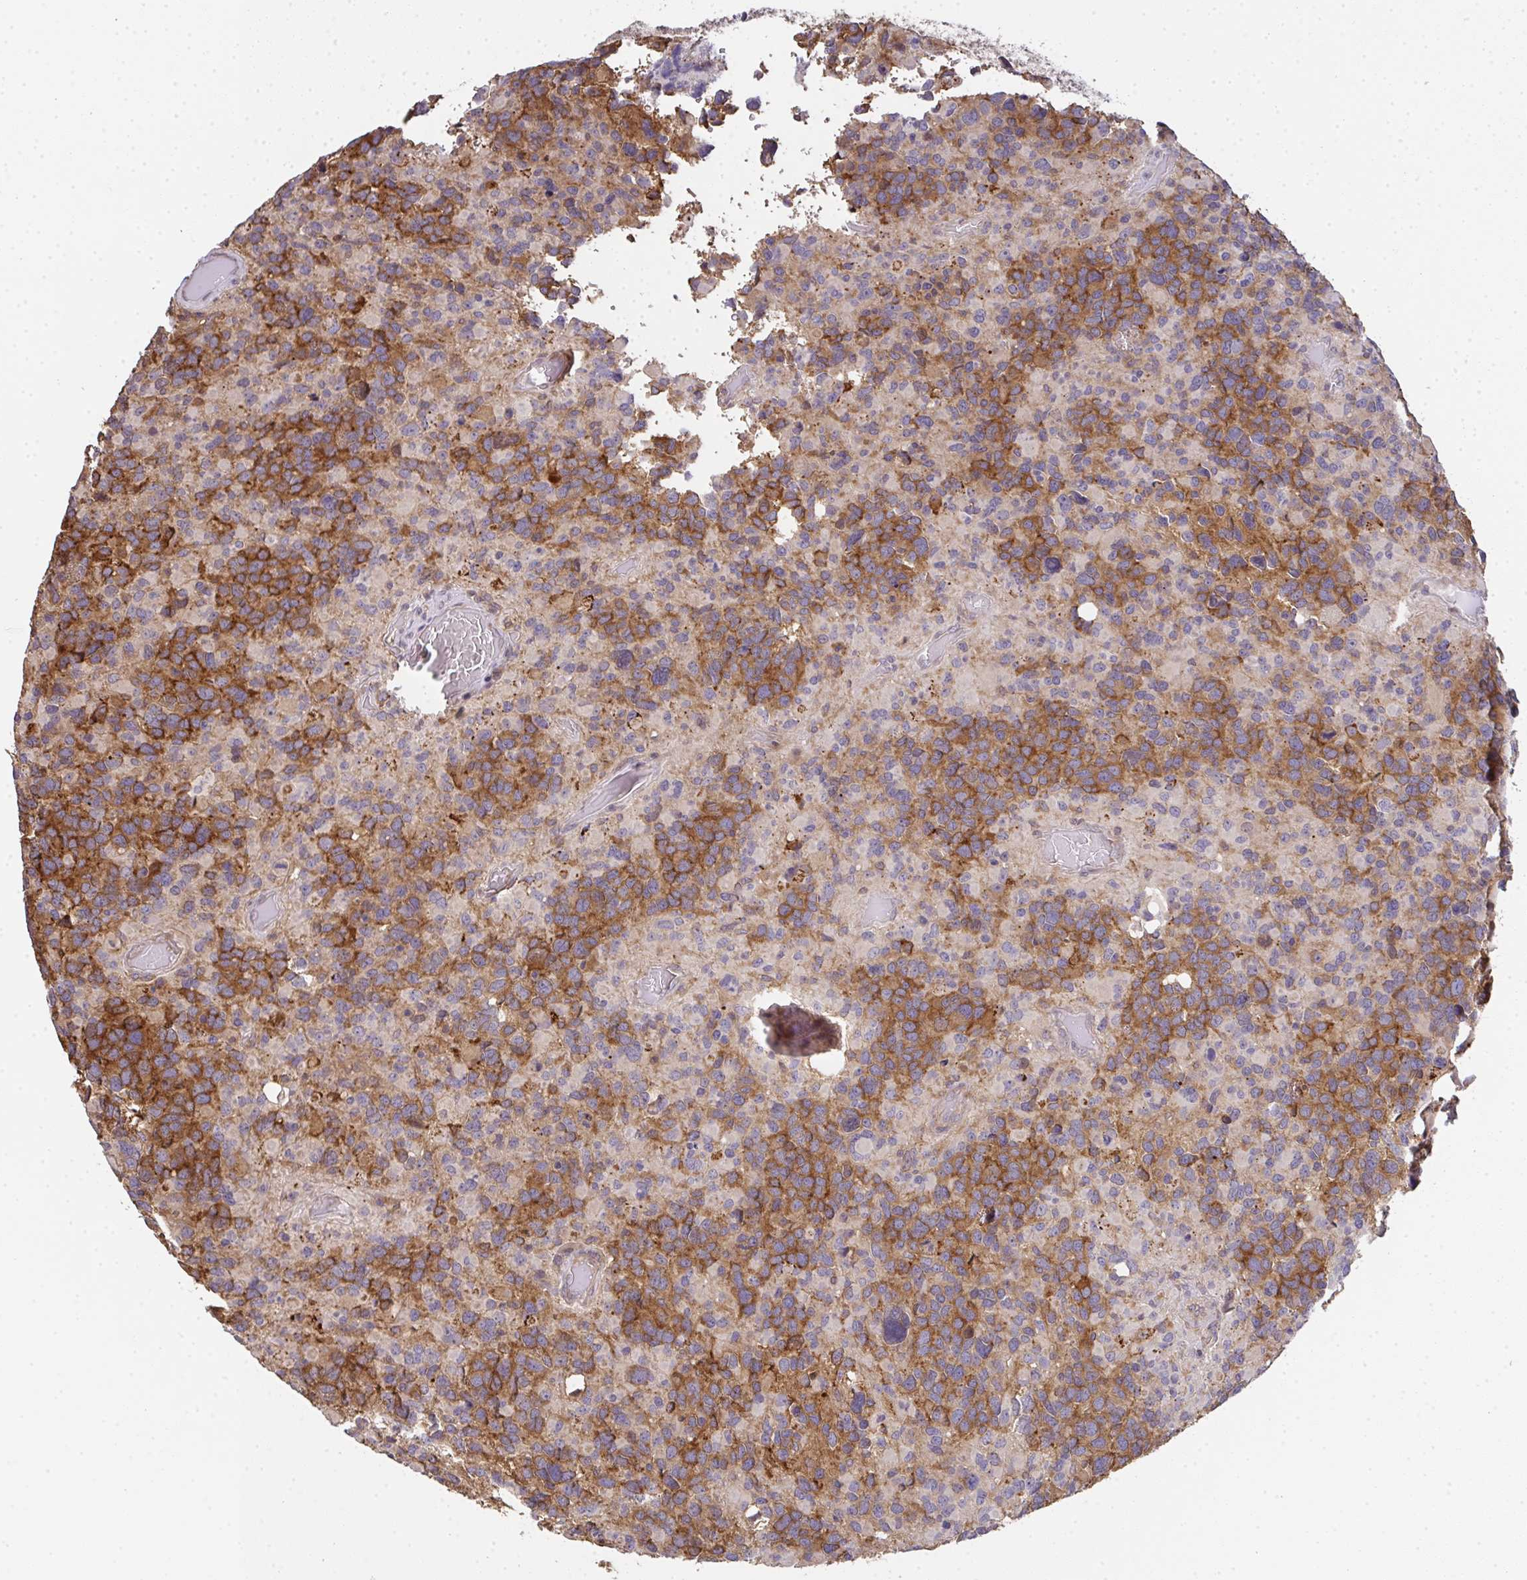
{"staining": {"intensity": "moderate", "quantity": "25%-75%", "location": "cytoplasmic/membranous"}, "tissue": "glioma", "cell_type": "Tumor cells", "image_type": "cancer", "snomed": [{"axis": "morphology", "description": "Glioma, malignant, High grade"}, {"axis": "topography", "description": "Brain"}], "caption": "Protein staining of malignant glioma (high-grade) tissue displays moderate cytoplasmic/membranous staining in about 25%-75% of tumor cells.", "gene": "EEF1AKMT1", "patient": {"sex": "female", "age": 40}}